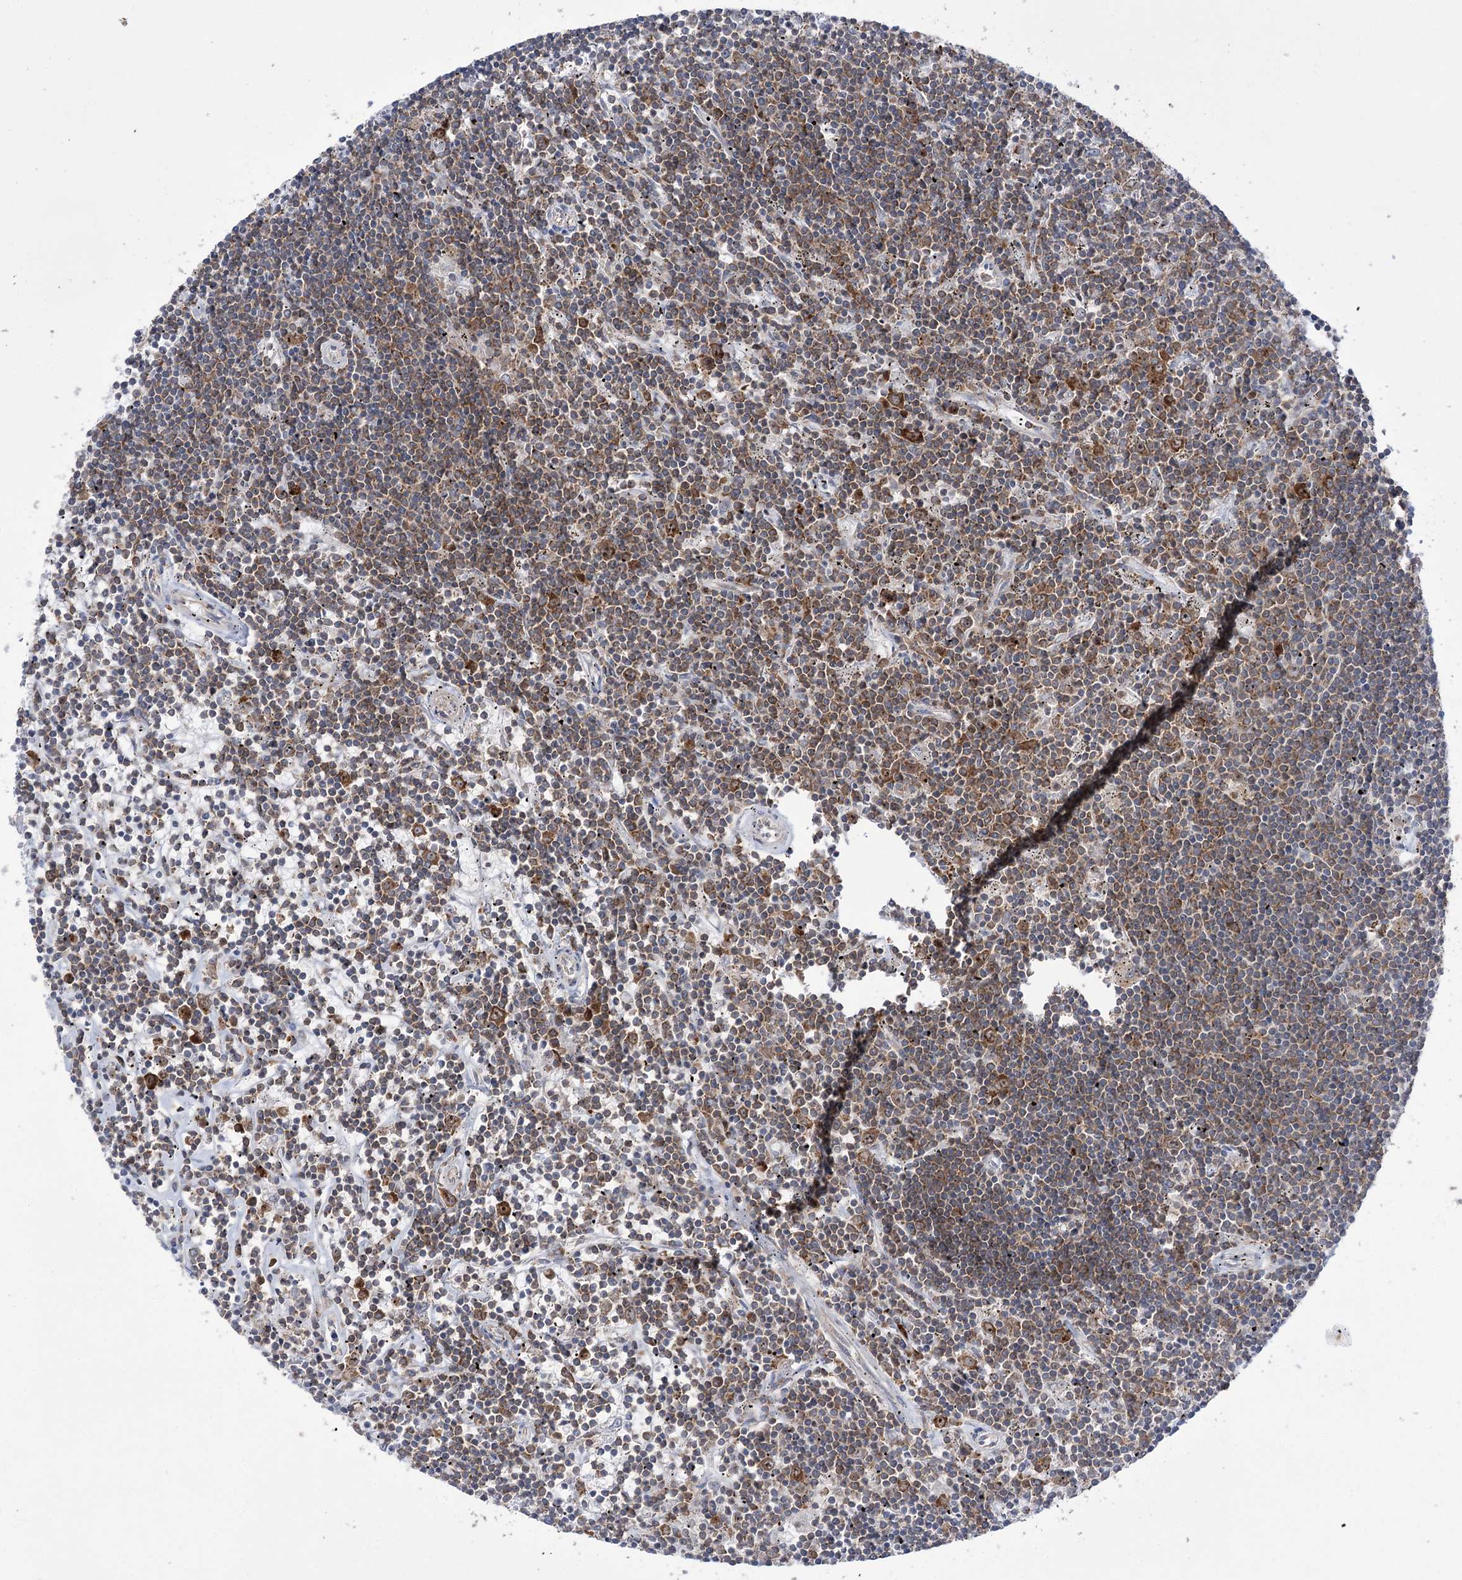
{"staining": {"intensity": "weak", "quantity": "25%-75%", "location": "cytoplasmic/membranous"}, "tissue": "lymphoma", "cell_type": "Tumor cells", "image_type": "cancer", "snomed": [{"axis": "morphology", "description": "Malignant lymphoma, non-Hodgkin's type, Low grade"}, {"axis": "topography", "description": "Spleen"}], "caption": "A high-resolution histopathology image shows immunohistochemistry staining of malignant lymphoma, non-Hodgkin's type (low-grade), which shows weak cytoplasmic/membranous expression in about 25%-75% of tumor cells.", "gene": "ZNF622", "patient": {"sex": "male", "age": 76}}